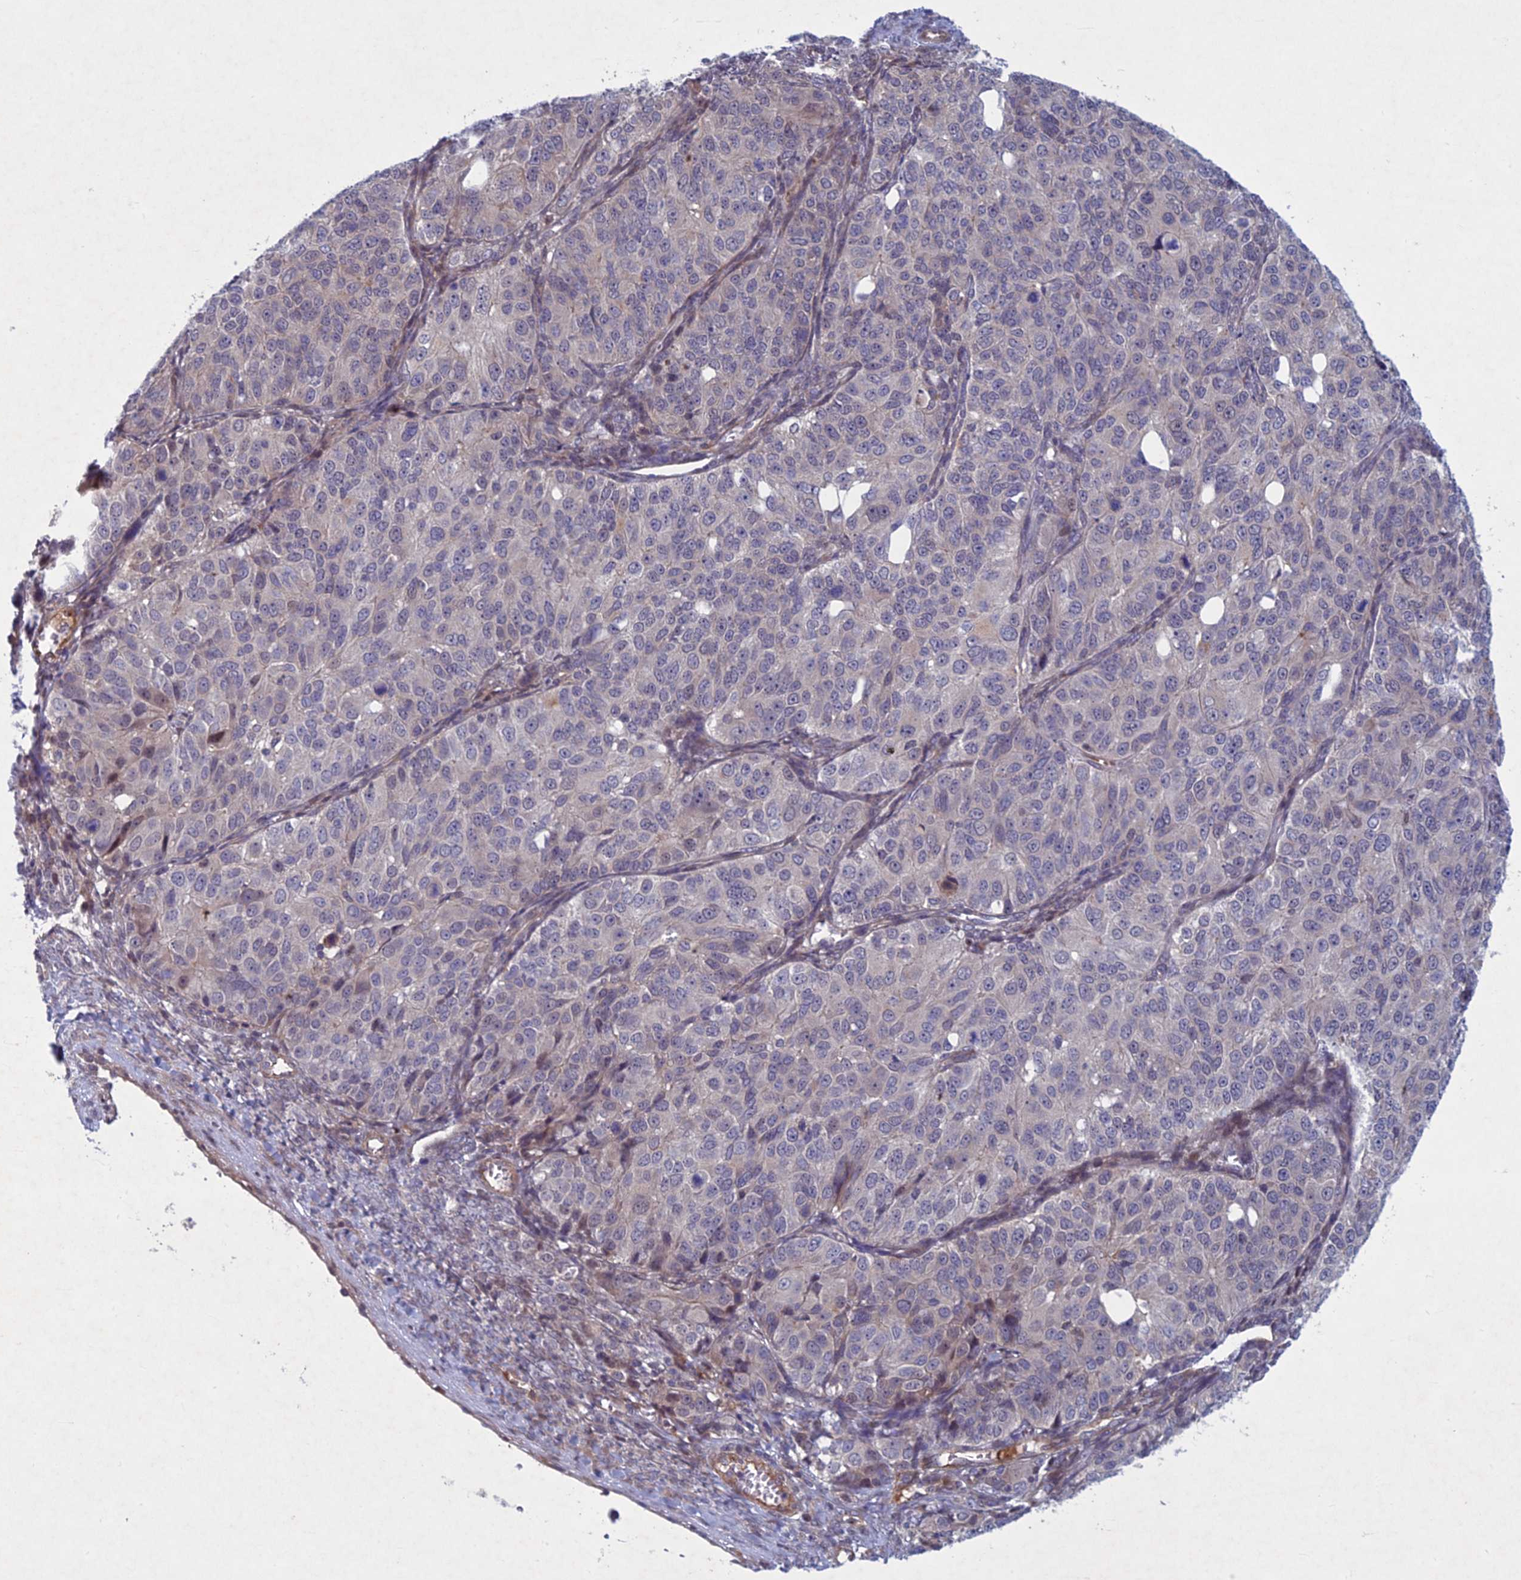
{"staining": {"intensity": "negative", "quantity": "none", "location": "none"}, "tissue": "ovarian cancer", "cell_type": "Tumor cells", "image_type": "cancer", "snomed": [{"axis": "morphology", "description": "Carcinoma, endometroid"}, {"axis": "topography", "description": "Ovary"}], "caption": "IHC photomicrograph of neoplastic tissue: human endometroid carcinoma (ovarian) stained with DAB shows no significant protein expression in tumor cells.", "gene": "PTHLH", "patient": {"sex": "female", "age": 51}}